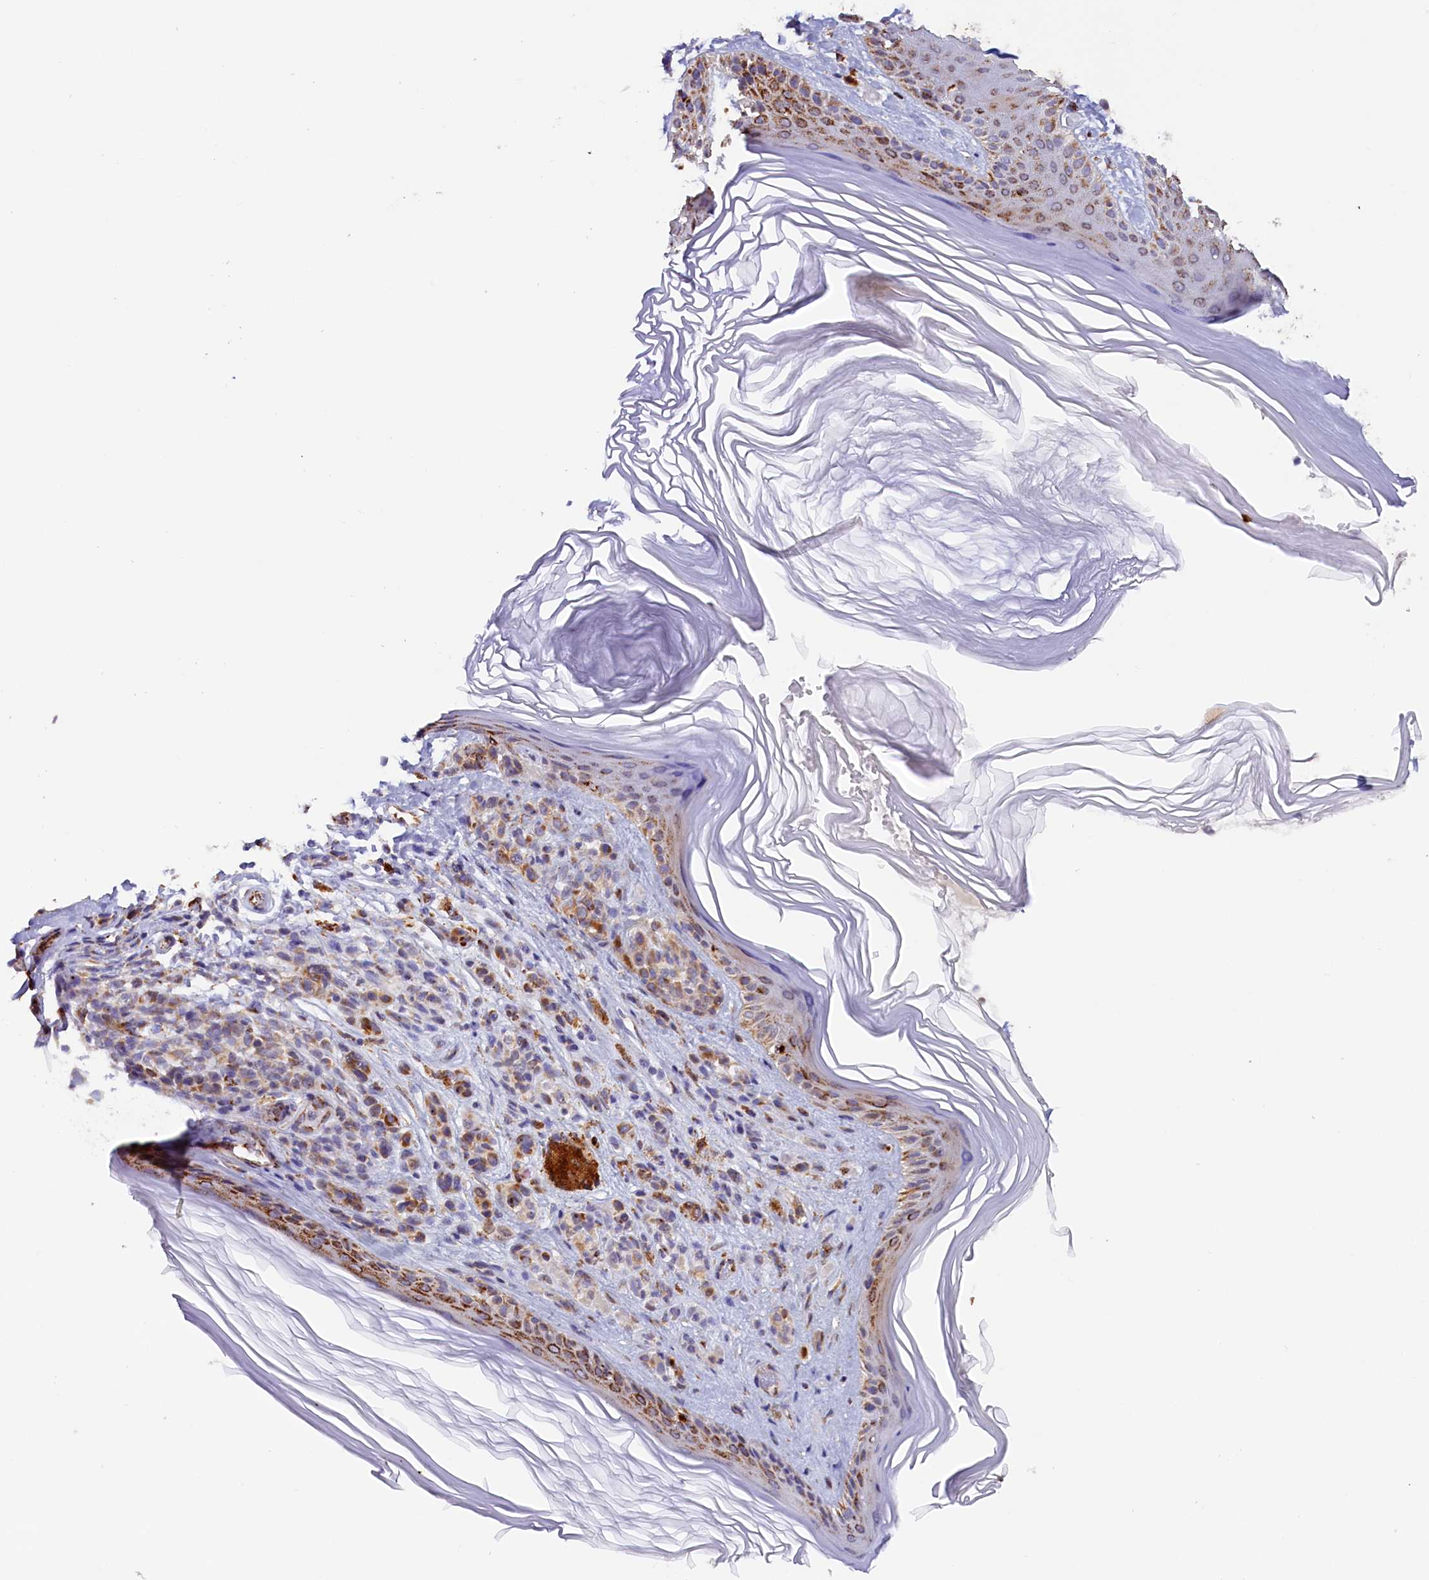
{"staining": {"intensity": "strong", "quantity": ">75%", "location": "cytoplasmic/membranous"}, "tissue": "melanoma", "cell_type": "Tumor cells", "image_type": "cancer", "snomed": [{"axis": "morphology", "description": "Malignant melanoma, NOS"}, {"axis": "topography", "description": "Skin"}], "caption": "Tumor cells exhibit high levels of strong cytoplasmic/membranous expression in approximately >75% of cells in human malignant melanoma.", "gene": "AKTIP", "patient": {"sex": "female", "age": 64}}